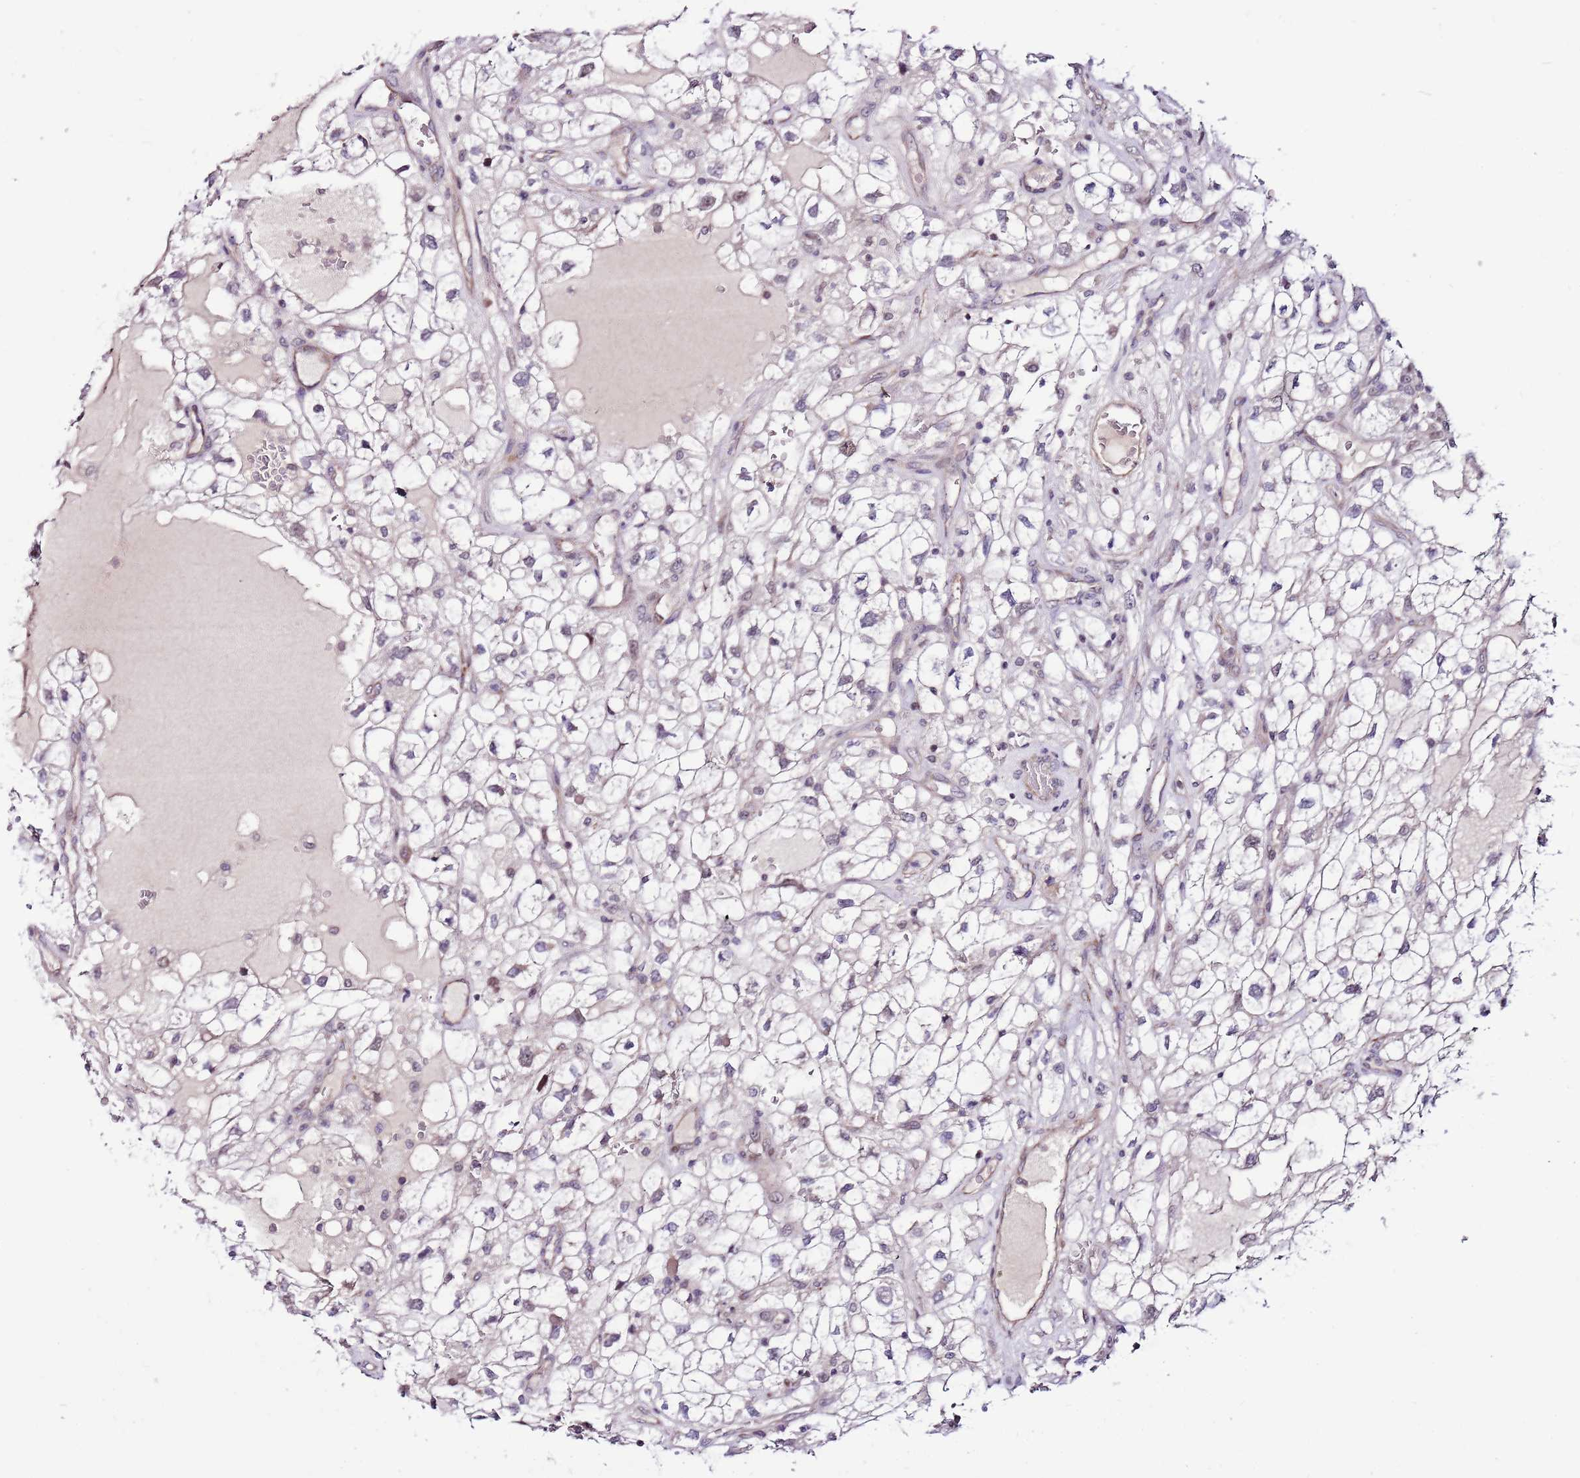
{"staining": {"intensity": "negative", "quantity": "none", "location": "none"}, "tissue": "renal cancer", "cell_type": "Tumor cells", "image_type": "cancer", "snomed": [{"axis": "morphology", "description": "Adenocarcinoma, NOS"}, {"axis": "topography", "description": "Kidney"}], "caption": "Renal cancer (adenocarcinoma) was stained to show a protein in brown. There is no significant expression in tumor cells.", "gene": "POLE3", "patient": {"sex": "male", "age": 59}}